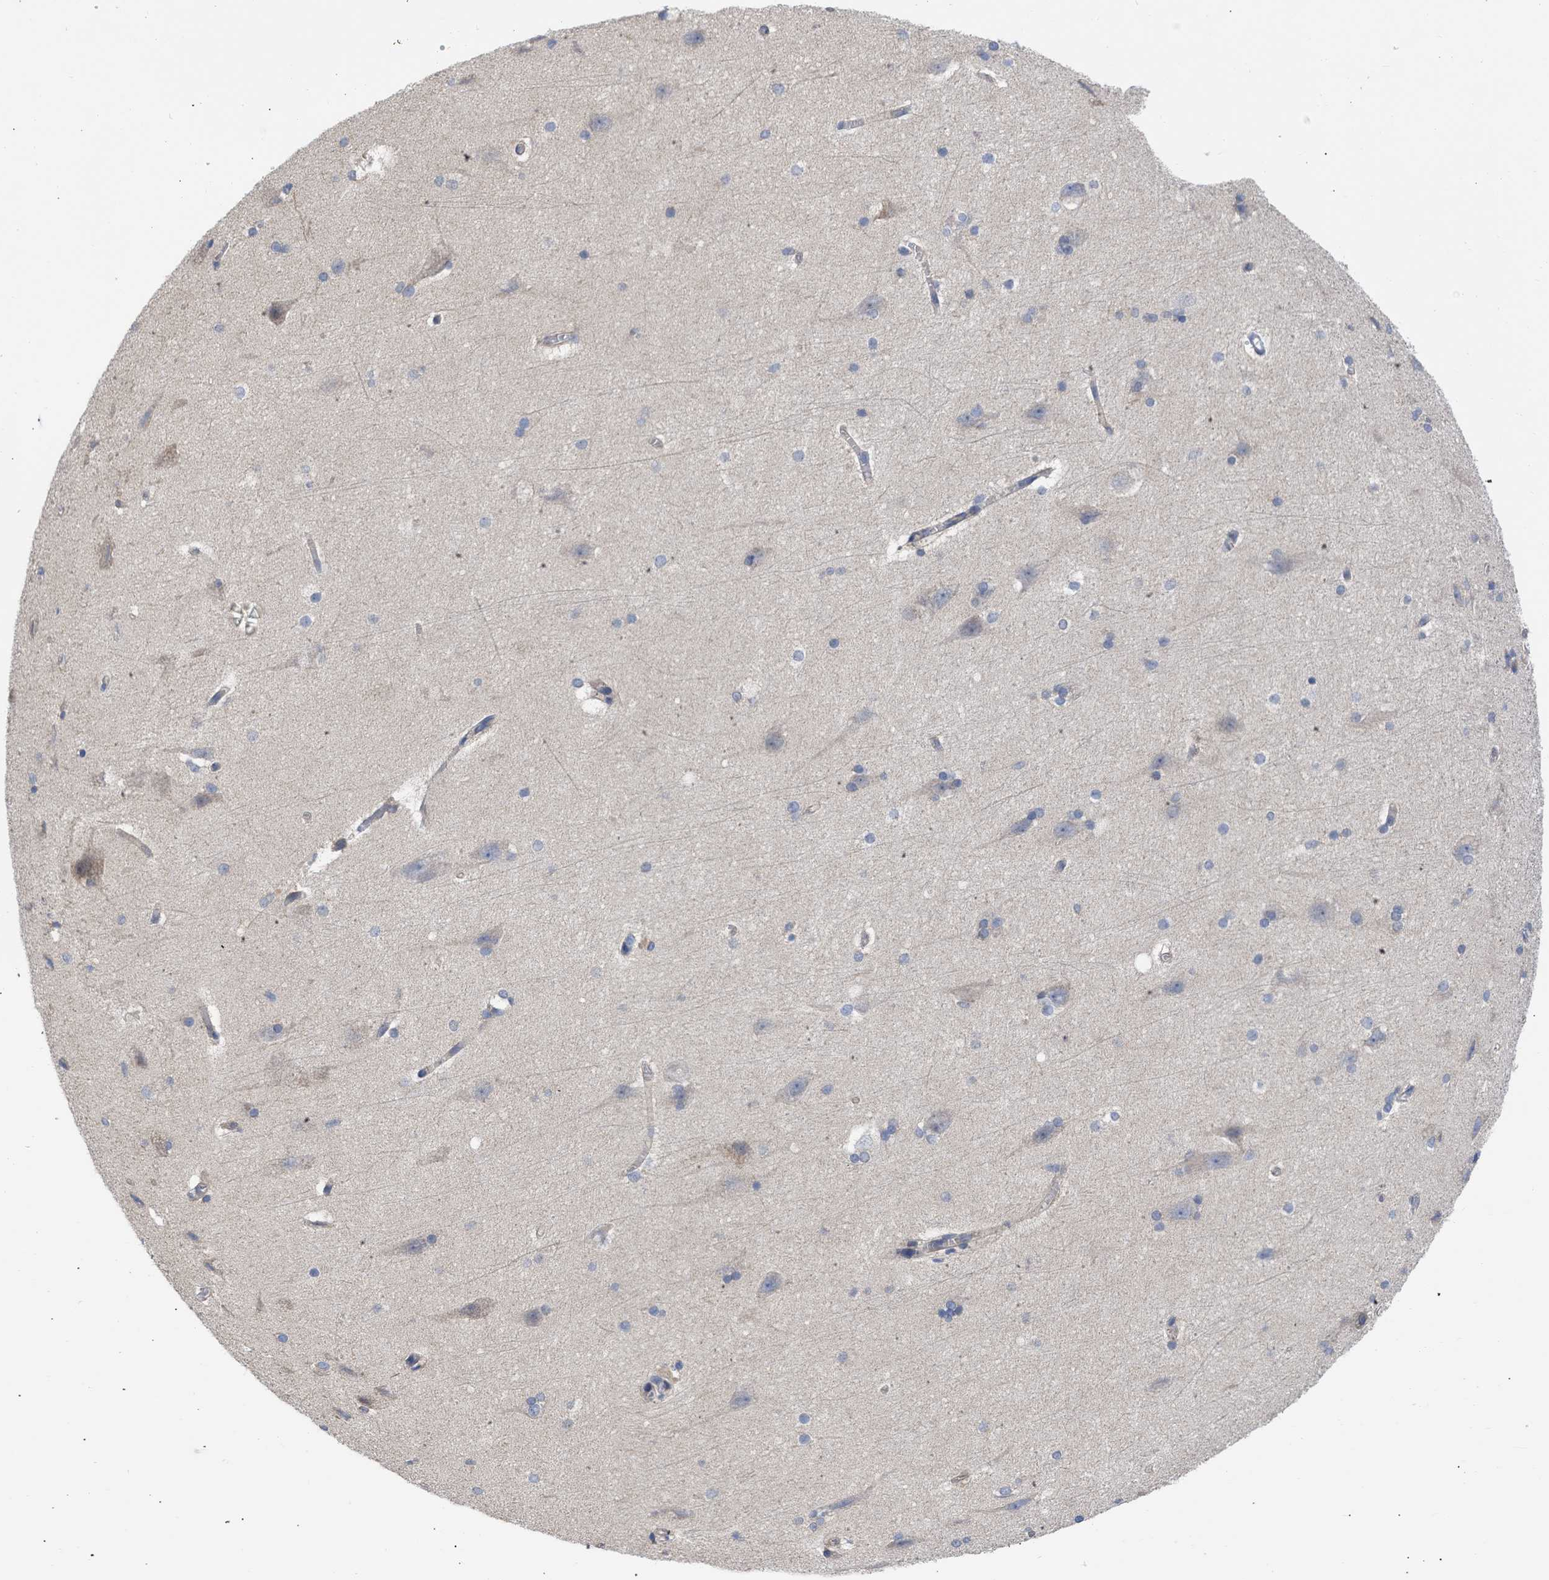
{"staining": {"intensity": "weak", "quantity": ">75%", "location": "cytoplasmic/membranous"}, "tissue": "cerebral cortex", "cell_type": "Endothelial cells", "image_type": "normal", "snomed": [{"axis": "morphology", "description": "Normal tissue, NOS"}, {"axis": "topography", "description": "Cerebral cortex"}, {"axis": "topography", "description": "Hippocampus"}], "caption": "This is a histology image of immunohistochemistry staining of normal cerebral cortex, which shows weak expression in the cytoplasmic/membranous of endothelial cells.", "gene": "MAP2K3", "patient": {"sex": "female", "age": 19}}